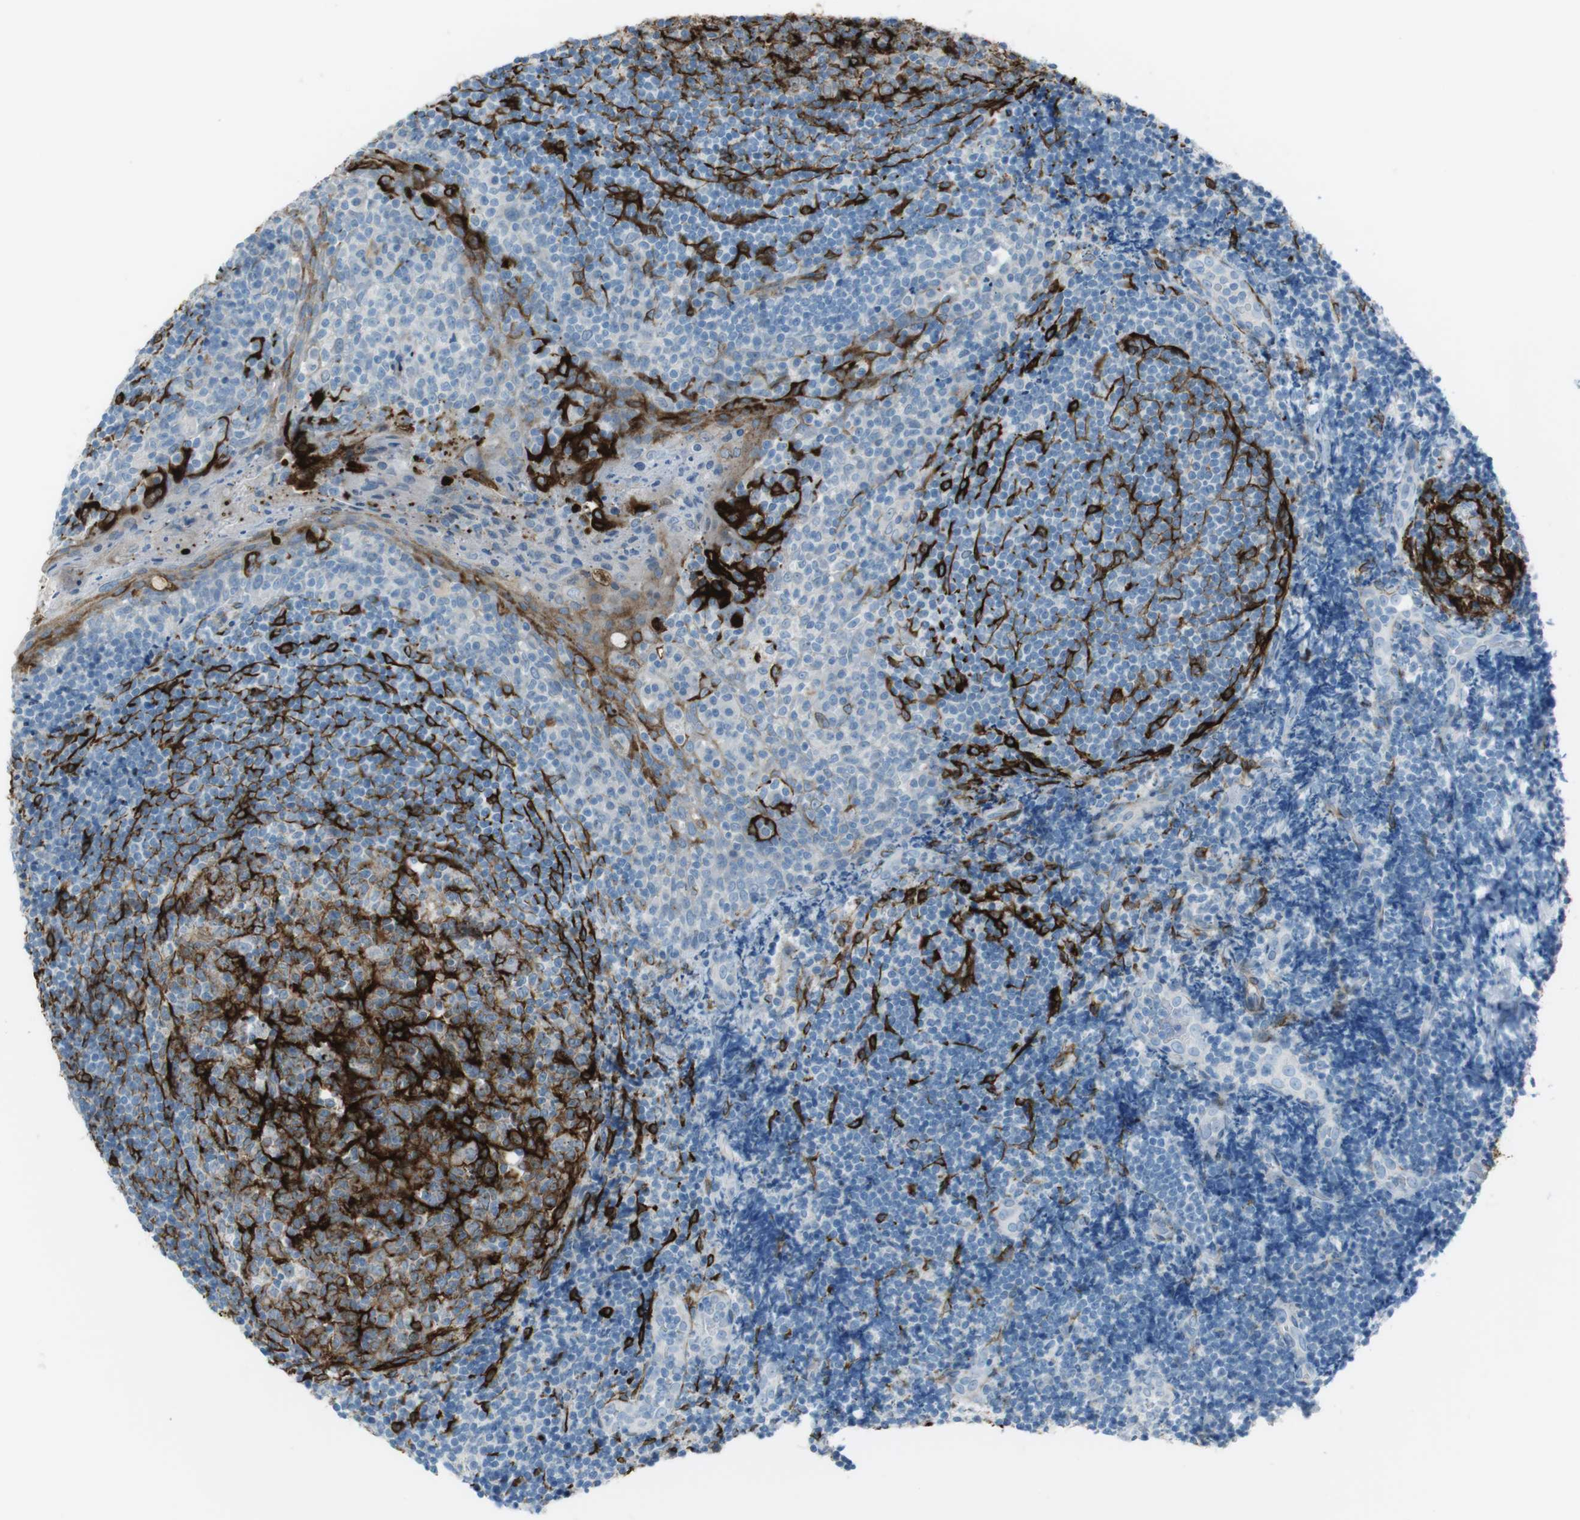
{"staining": {"intensity": "strong", "quantity": ">75%", "location": "cytoplasmic/membranous"}, "tissue": "tonsil", "cell_type": "Germinal center cells", "image_type": "normal", "snomed": [{"axis": "morphology", "description": "Normal tissue, NOS"}, {"axis": "topography", "description": "Tonsil"}], "caption": "Unremarkable tonsil exhibits strong cytoplasmic/membranous staining in approximately >75% of germinal center cells, visualized by immunohistochemistry. The protein of interest is stained brown, and the nuclei are stained in blue (DAB (3,3'-diaminobenzidine) IHC with brightfield microscopy, high magnification).", "gene": "TUBB2A", "patient": {"sex": "male", "age": 31}}